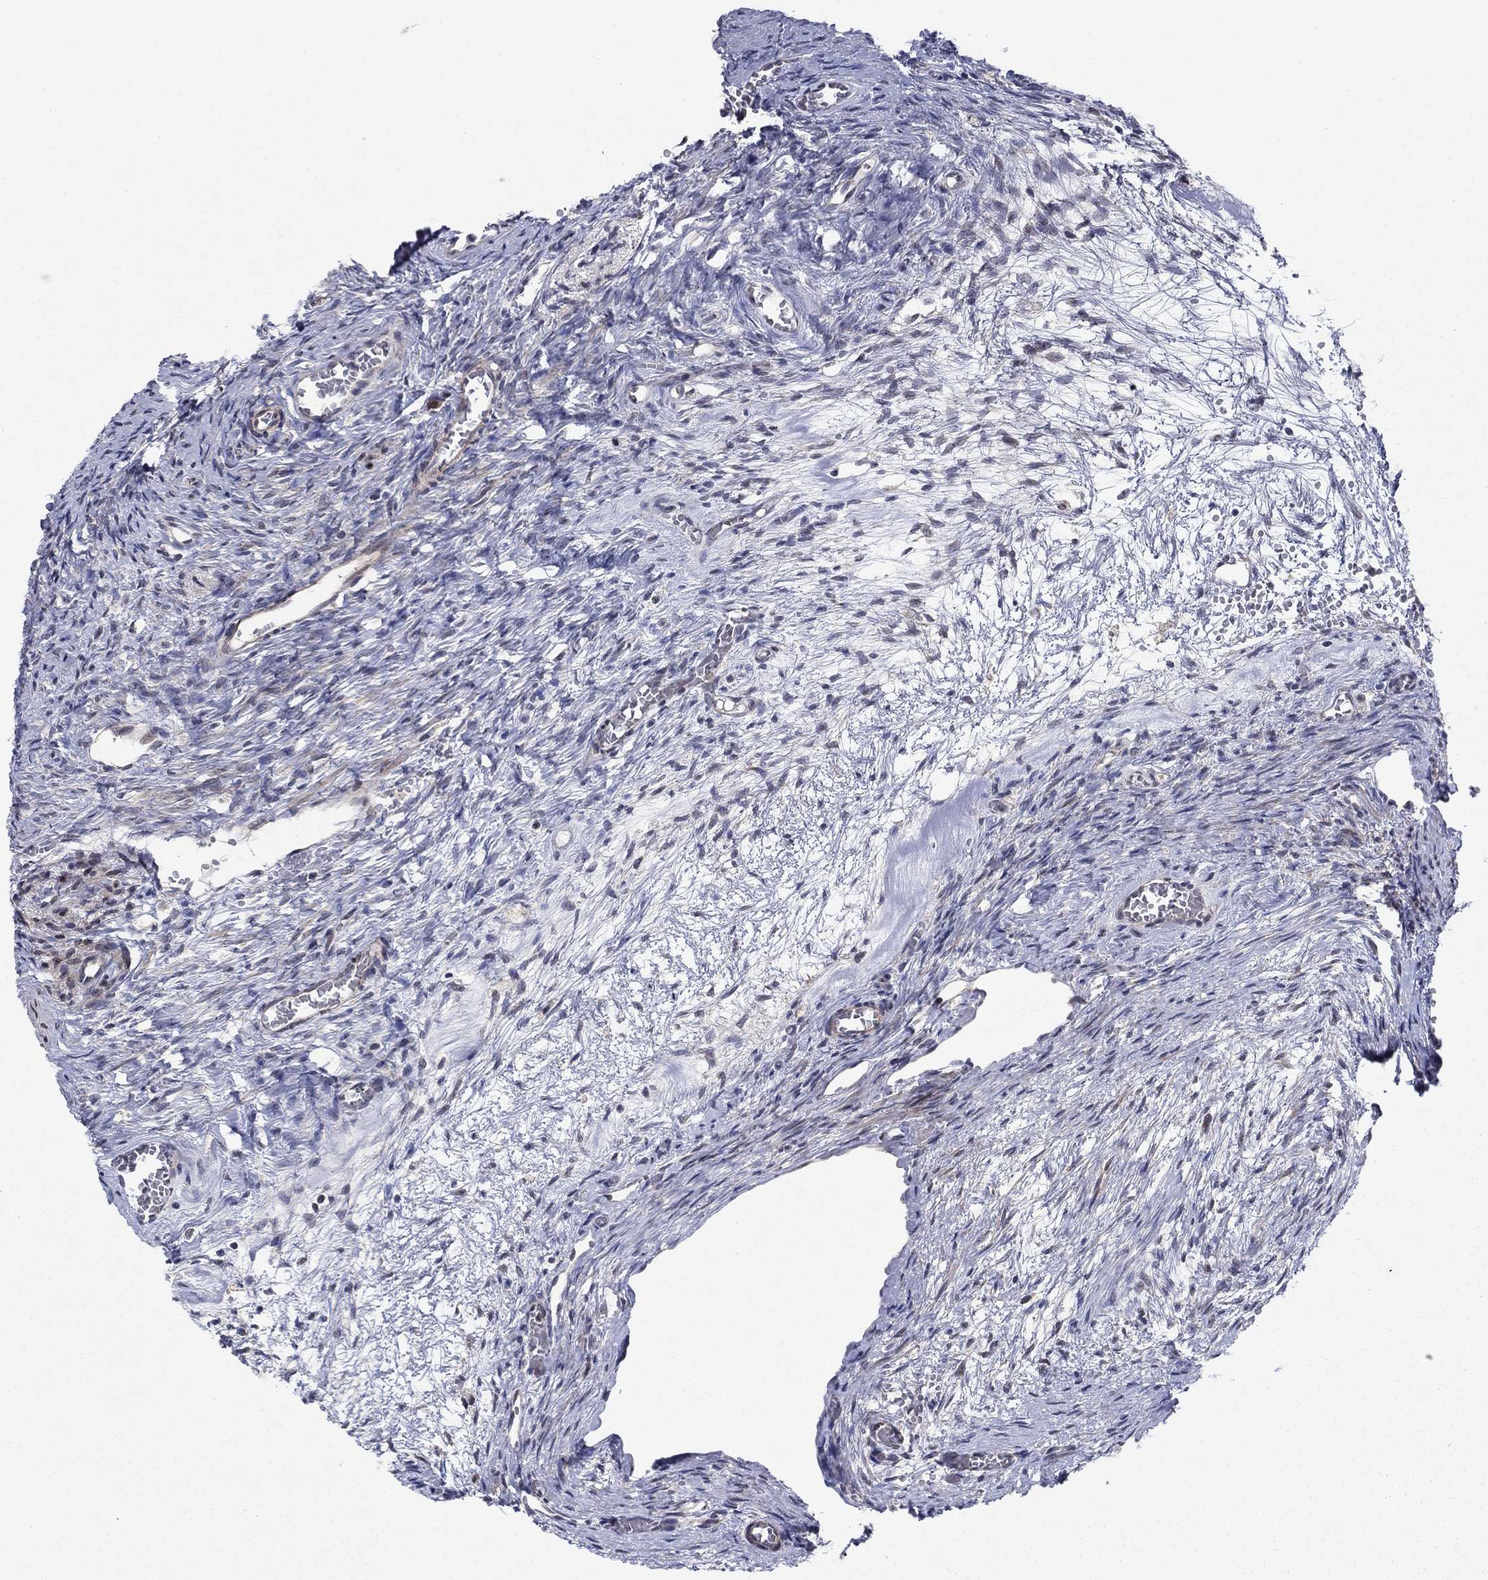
{"staining": {"intensity": "negative", "quantity": "none", "location": "none"}, "tissue": "ovary", "cell_type": "Follicle cells", "image_type": "normal", "snomed": [{"axis": "morphology", "description": "Normal tissue, NOS"}, {"axis": "topography", "description": "Ovary"}], "caption": "Protein analysis of normal ovary reveals no significant positivity in follicle cells.", "gene": "PSMC1", "patient": {"sex": "female", "age": 39}}